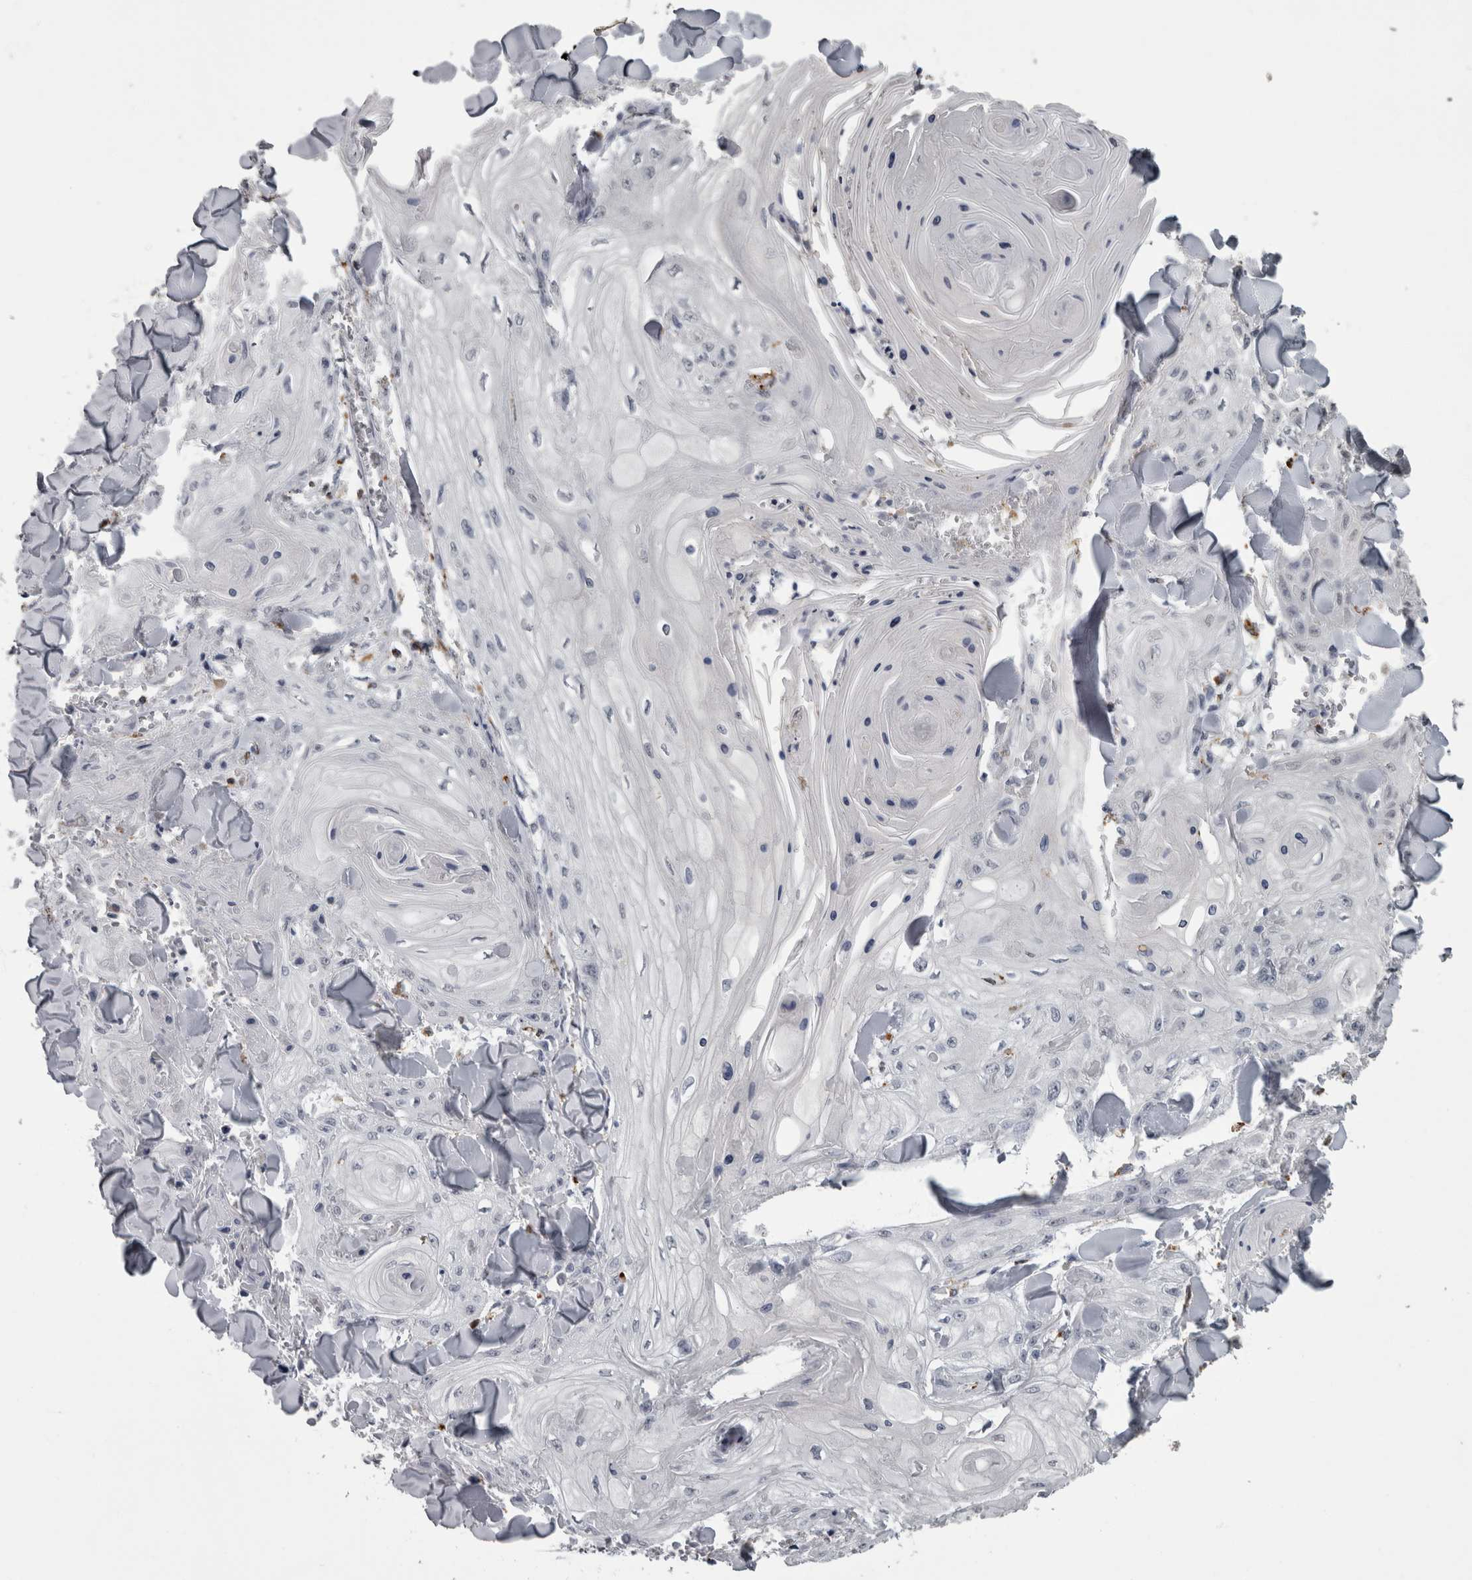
{"staining": {"intensity": "negative", "quantity": "none", "location": "none"}, "tissue": "skin cancer", "cell_type": "Tumor cells", "image_type": "cancer", "snomed": [{"axis": "morphology", "description": "Squamous cell carcinoma, NOS"}, {"axis": "topography", "description": "Skin"}], "caption": "A photomicrograph of skin cancer (squamous cell carcinoma) stained for a protein reveals no brown staining in tumor cells. (DAB immunohistochemistry, high magnification).", "gene": "NAAA", "patient": {"sex": "male", "age": 74}}